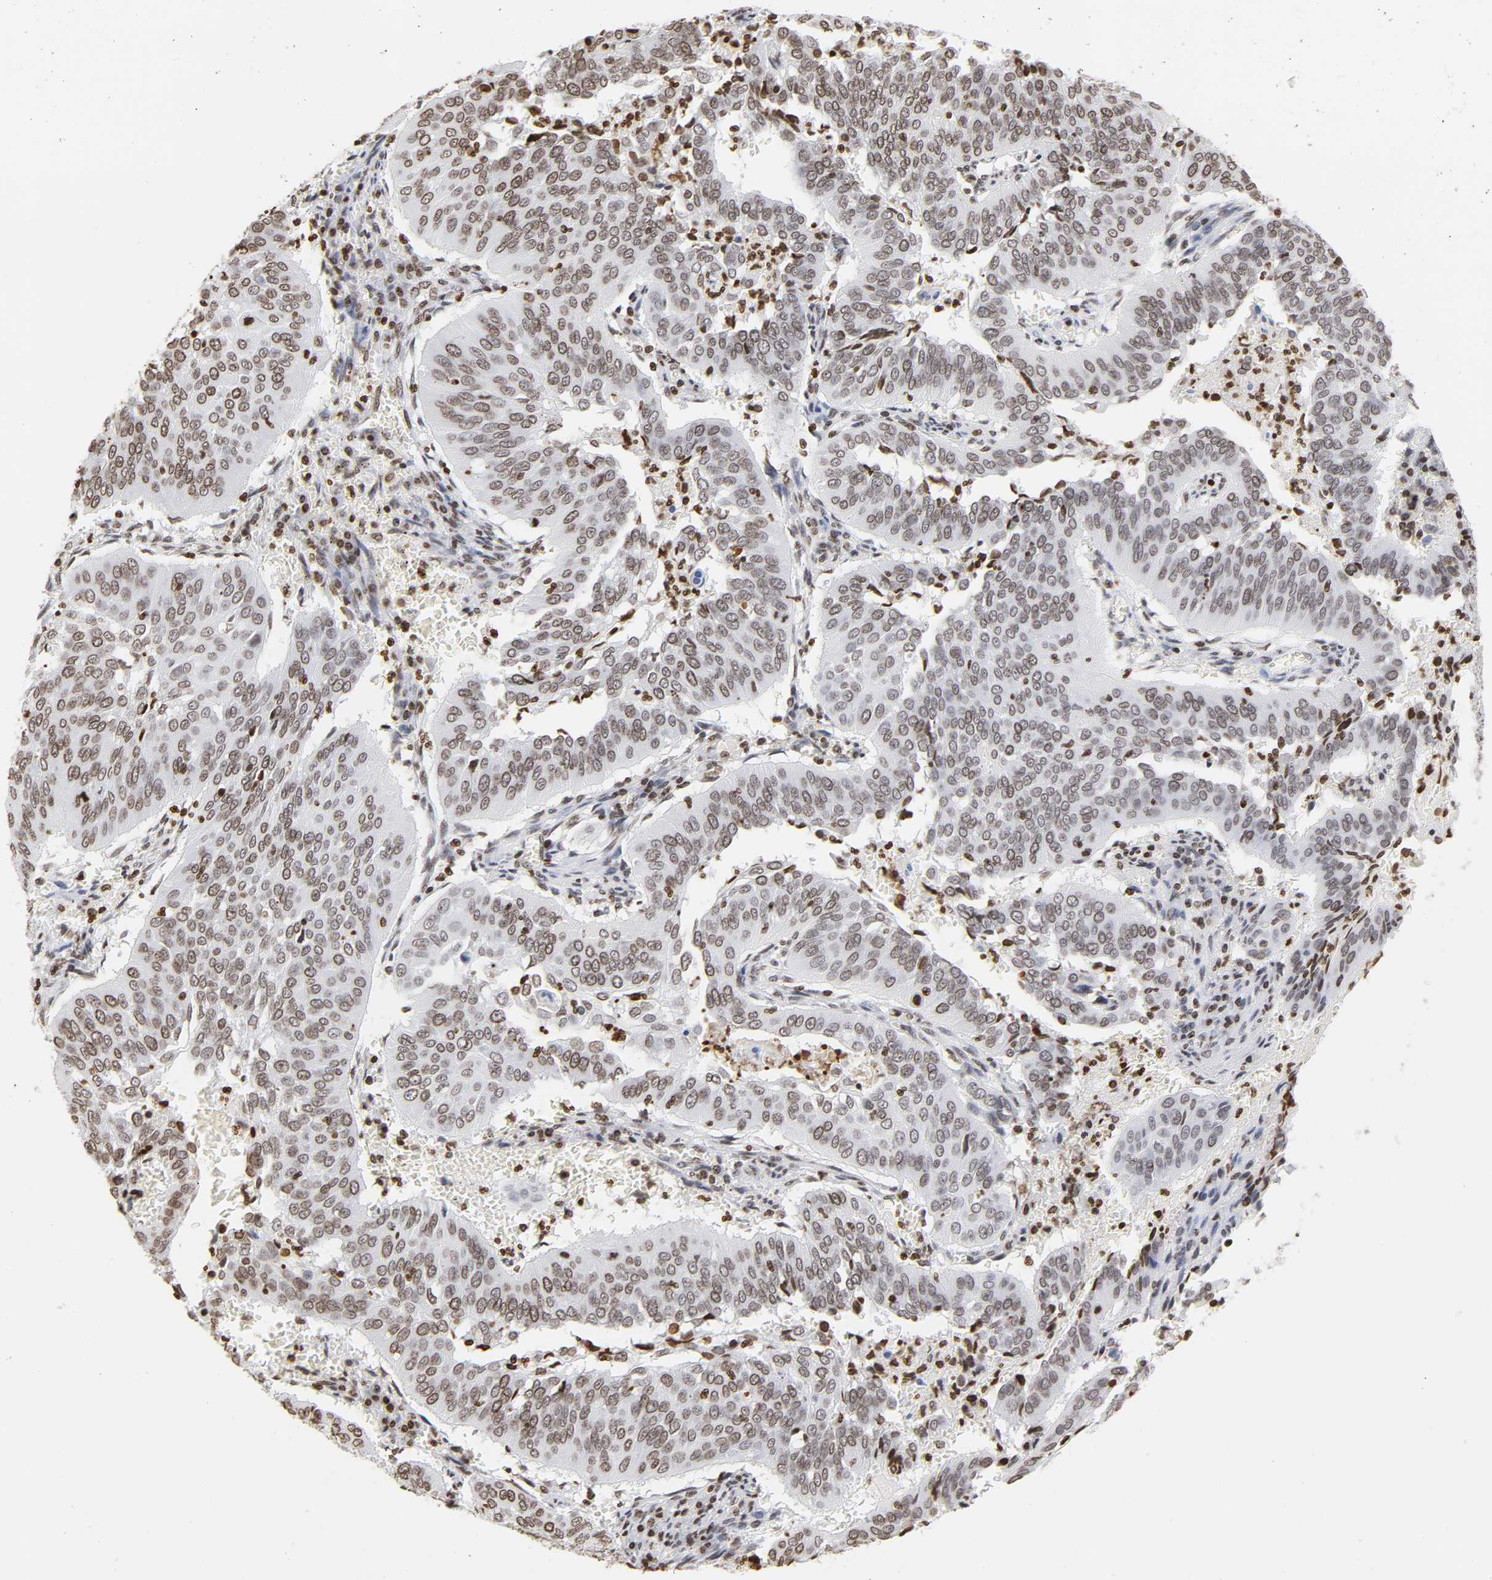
{"staining": {"intensity": "weak", "quantity": ">75%", "location": "nuclear"}, "tissue": "cervical cancer", "cell_type": "Tumor cells", "image_type": "cancer", "snomed": [{"axis": "morphology", "description": "Squamous cell carcinoma, NOS"}, {"axis": "topography", "description": "Cervix"}], "caption": "A photomicrograph showing weak nuclear positivity in approximately >75% of tumor cells in squamous cell carcinoma (cervical), as visualized by brown immunohistochemical staining.", "gene": "H2AC12", "patient": {"sex": "female", "age": 39}}